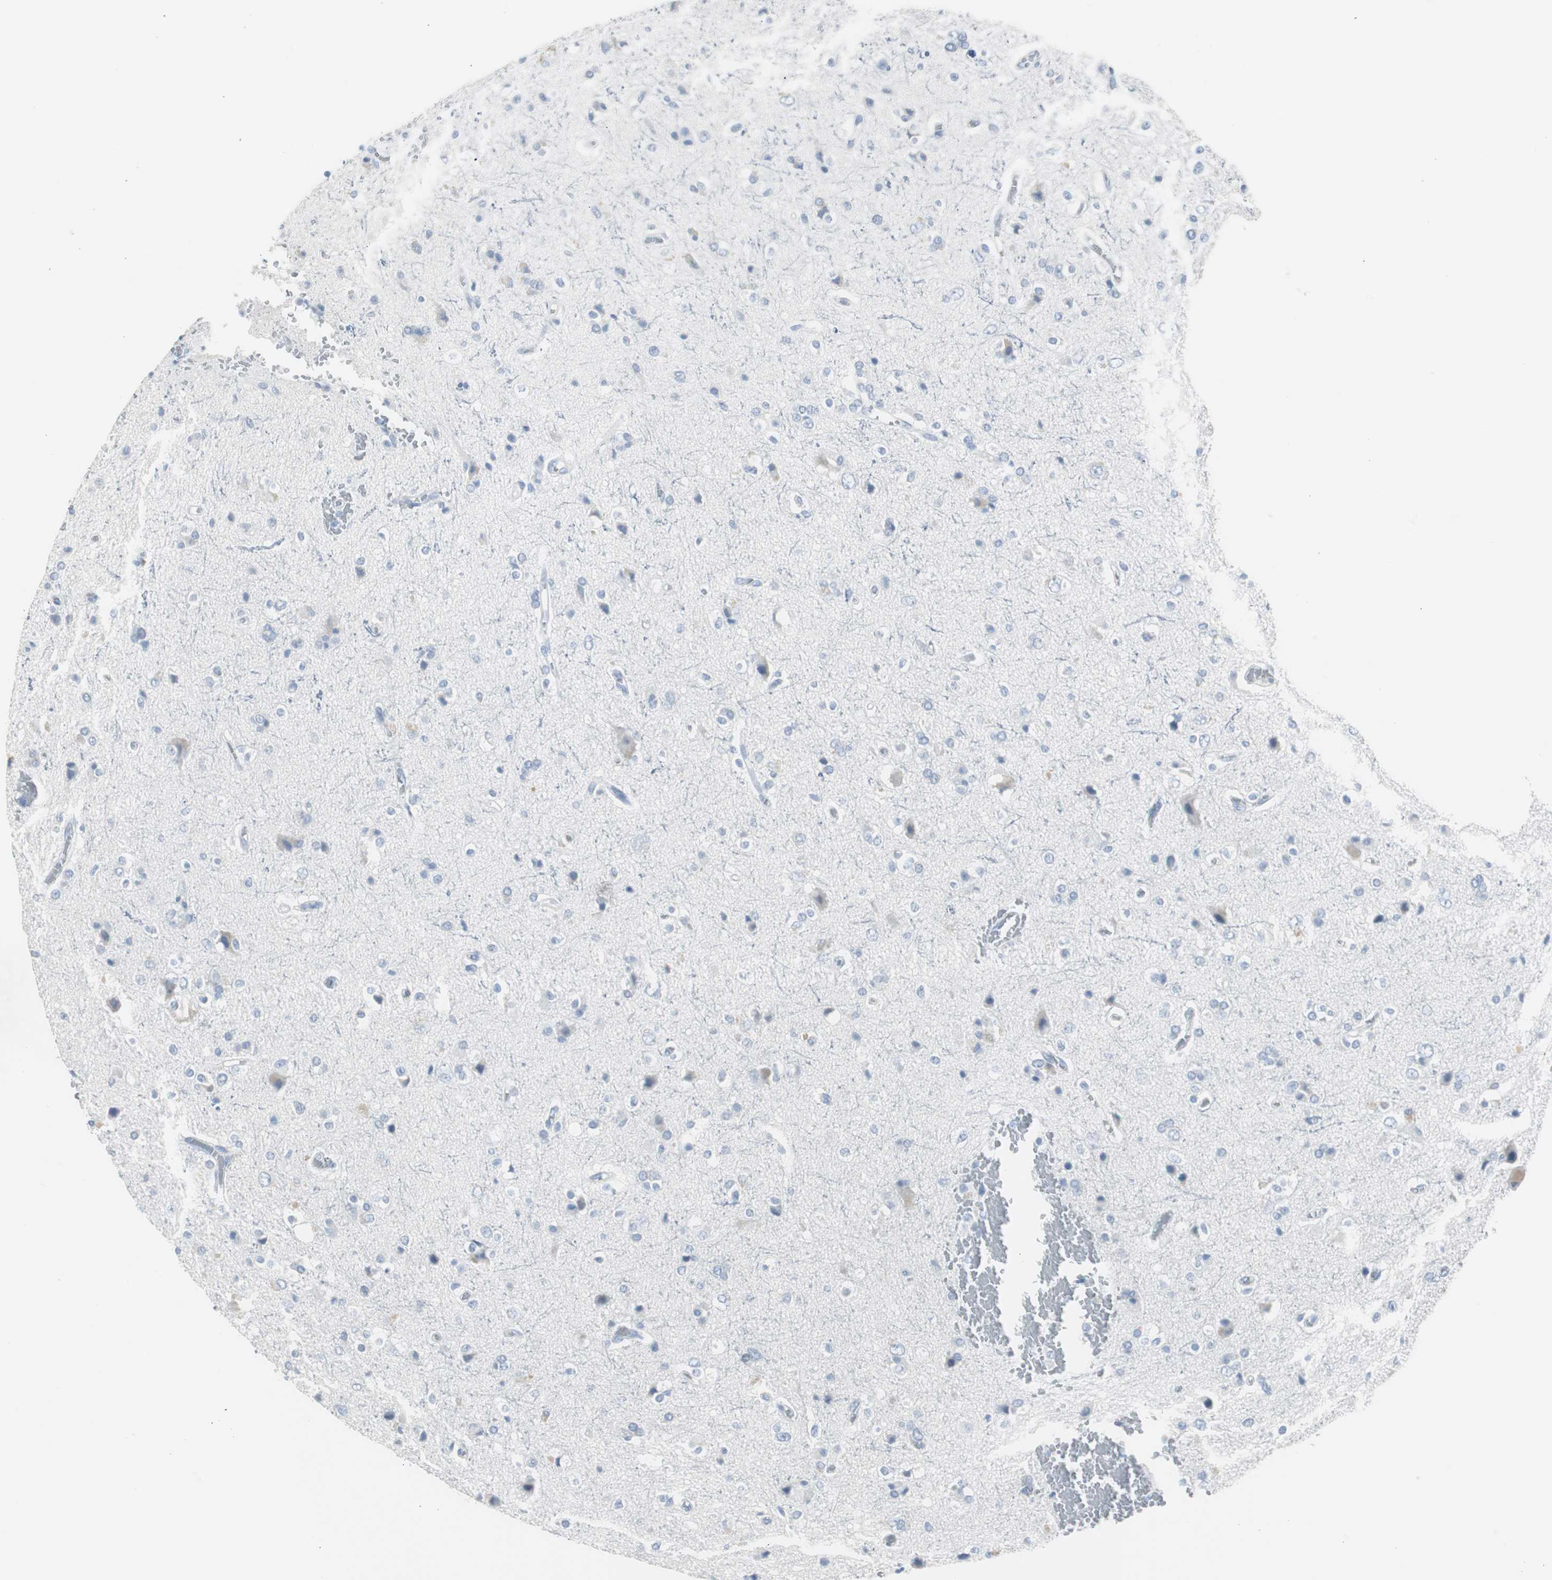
{"staining": {"intensity": "negative", "quantity": "none", "location": "none"}, "tissue": "glioma", "cell_type": "Tumor cells", "image_type": "cancer", "snomed": [{"axis": "morphology", "description": "Glioma, malignant, High grade"}, {"axis": "topography", "description": "Brain"}], "caption": "There is no significant positivity in tumor cells of high-grade glioma (malignant). (Immunohistochemistry, brightfield microscopy, high magnification).", "gene": "S100A7", "patient": {"sex": "male", "age": 47}}